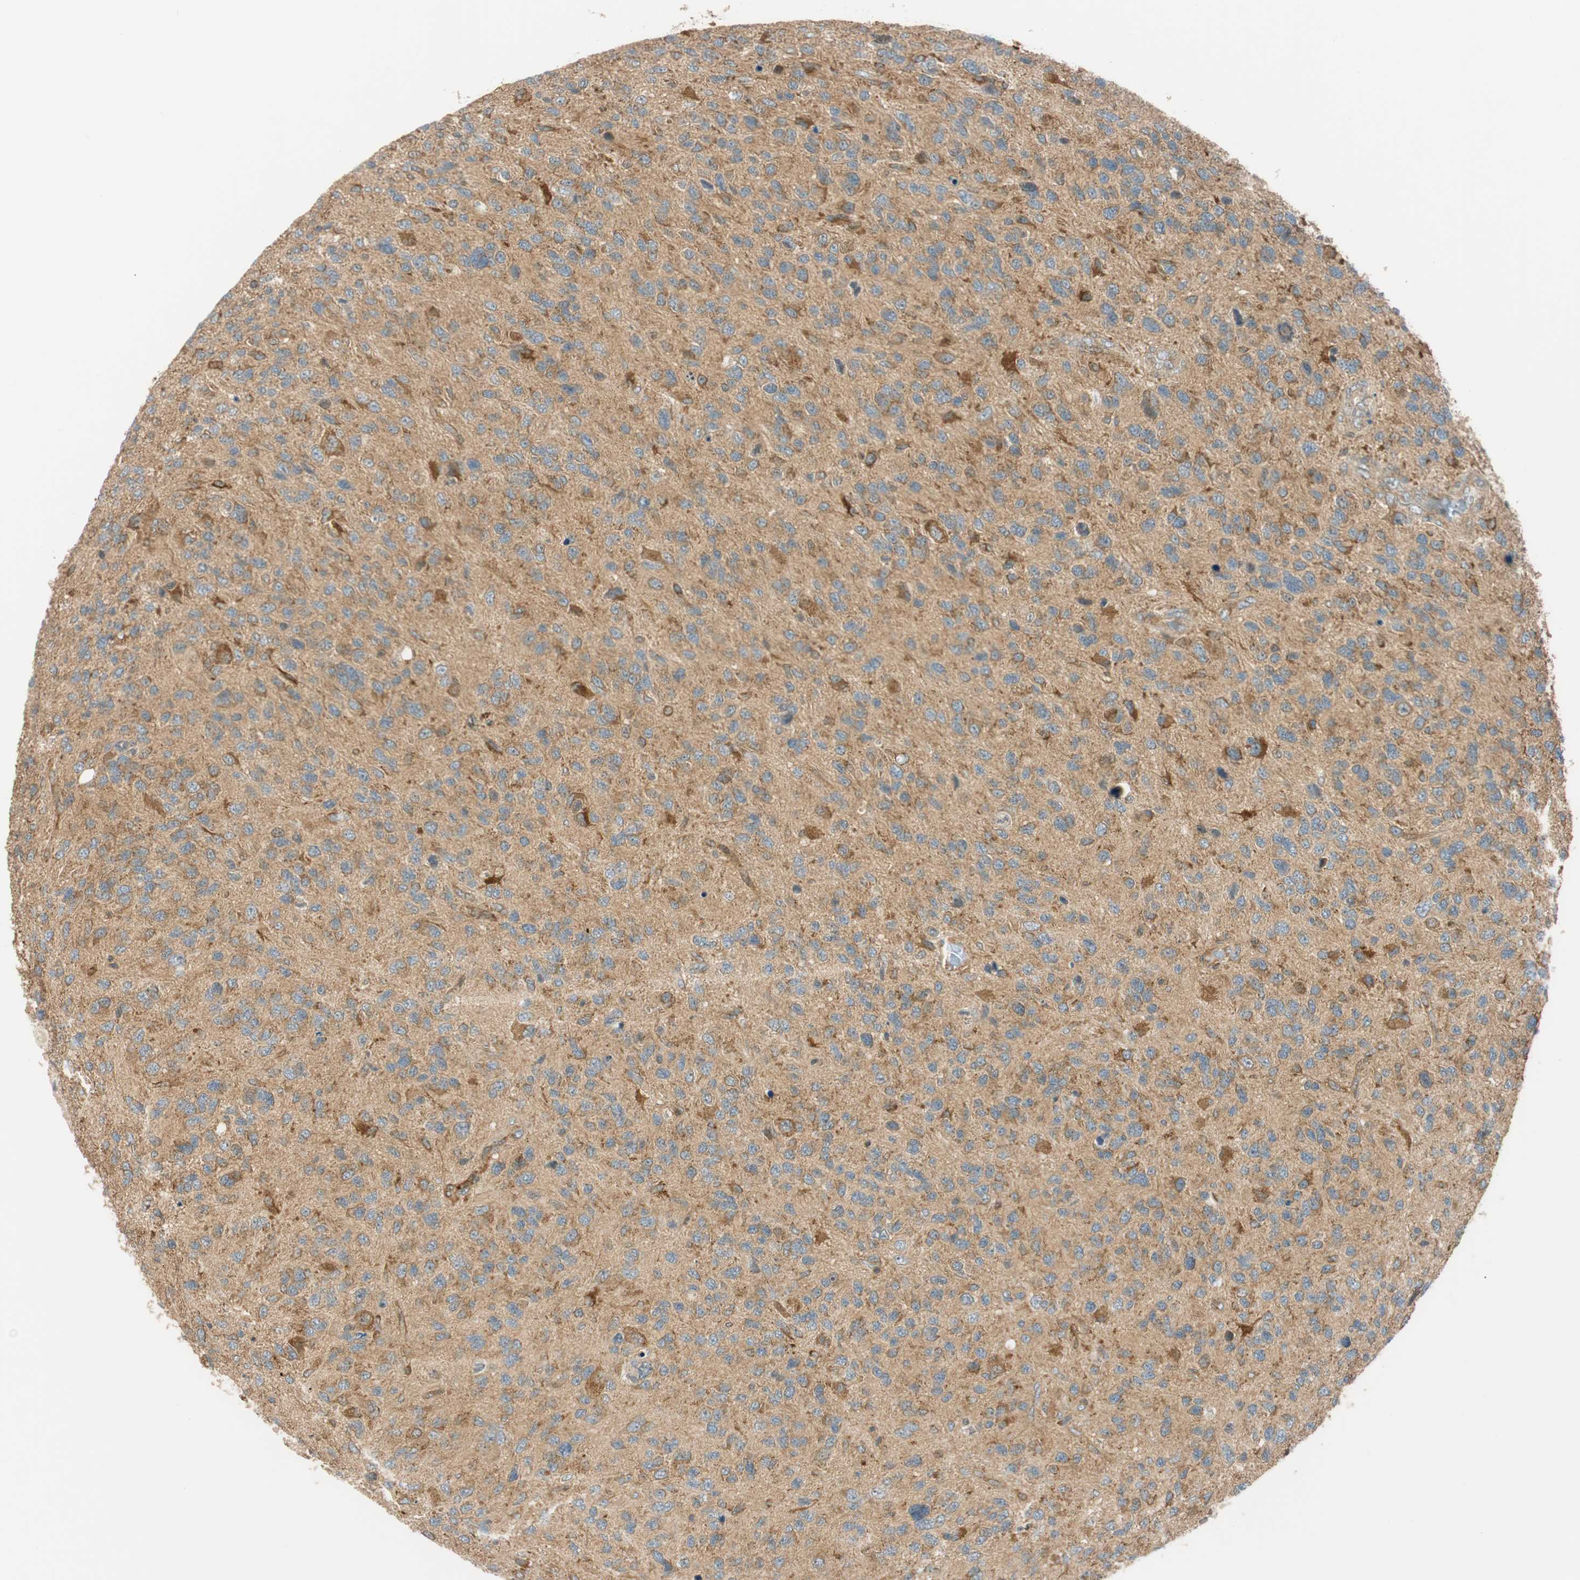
{"staining": {"intensity": "negative", "quantity": "none", "location": "none"}, "tissue": "glioma", "cell_type": "Tumor cells", "image_type": "cancer", "snomed": [{"axis": "morphology", "description": "Glioma, malignant, High grade"}, {"axis": "topography", "description": "Brain"}], "caption": "Immunohistochemical staining of human glioma displays no significant positivity in tumor cells.", "gene": "ABI1", "patient": {"sex": "female", "age": 58}}